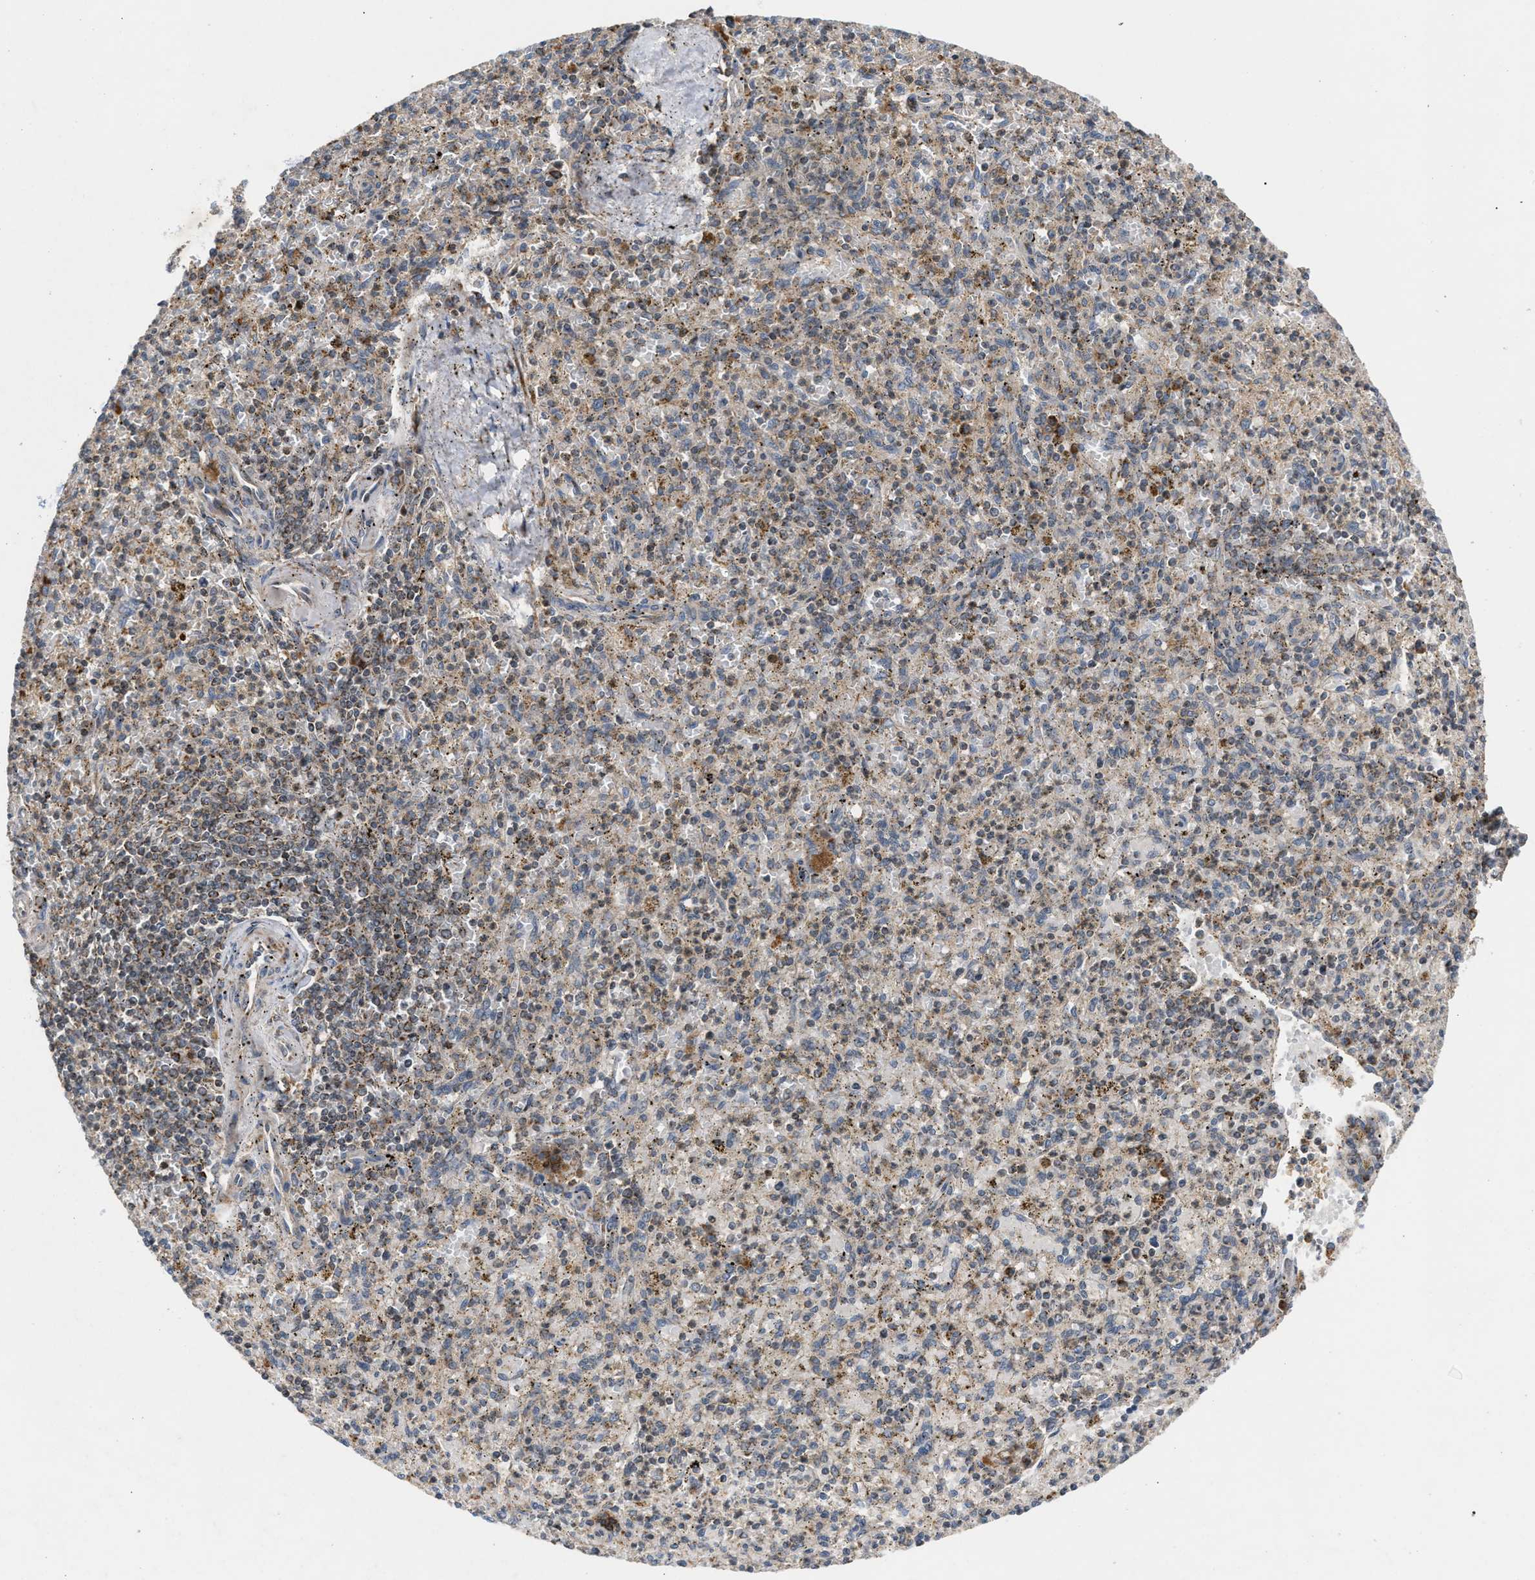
{"staining": {"intensity": "weak", "quantity": "25%-75%", "location": "cytoplasmic/membranous"}, "tissue": "spleen", "cell_type": "Cells in red pulp", "image_type": "normal", "snomed": [{"axis": "morphology", "description": "Normal tissue, NOS"}, {"axis": "topography", "description": "Spleen"}], "caption": "Protein expression by immunohistochemistry displays weak cytoplasmic/membranous staining in approximately 25%-75% of cells in red pulp in benign spleen.", "gene": "TACO1", "patient": {"sex": "male", "age": 72}}